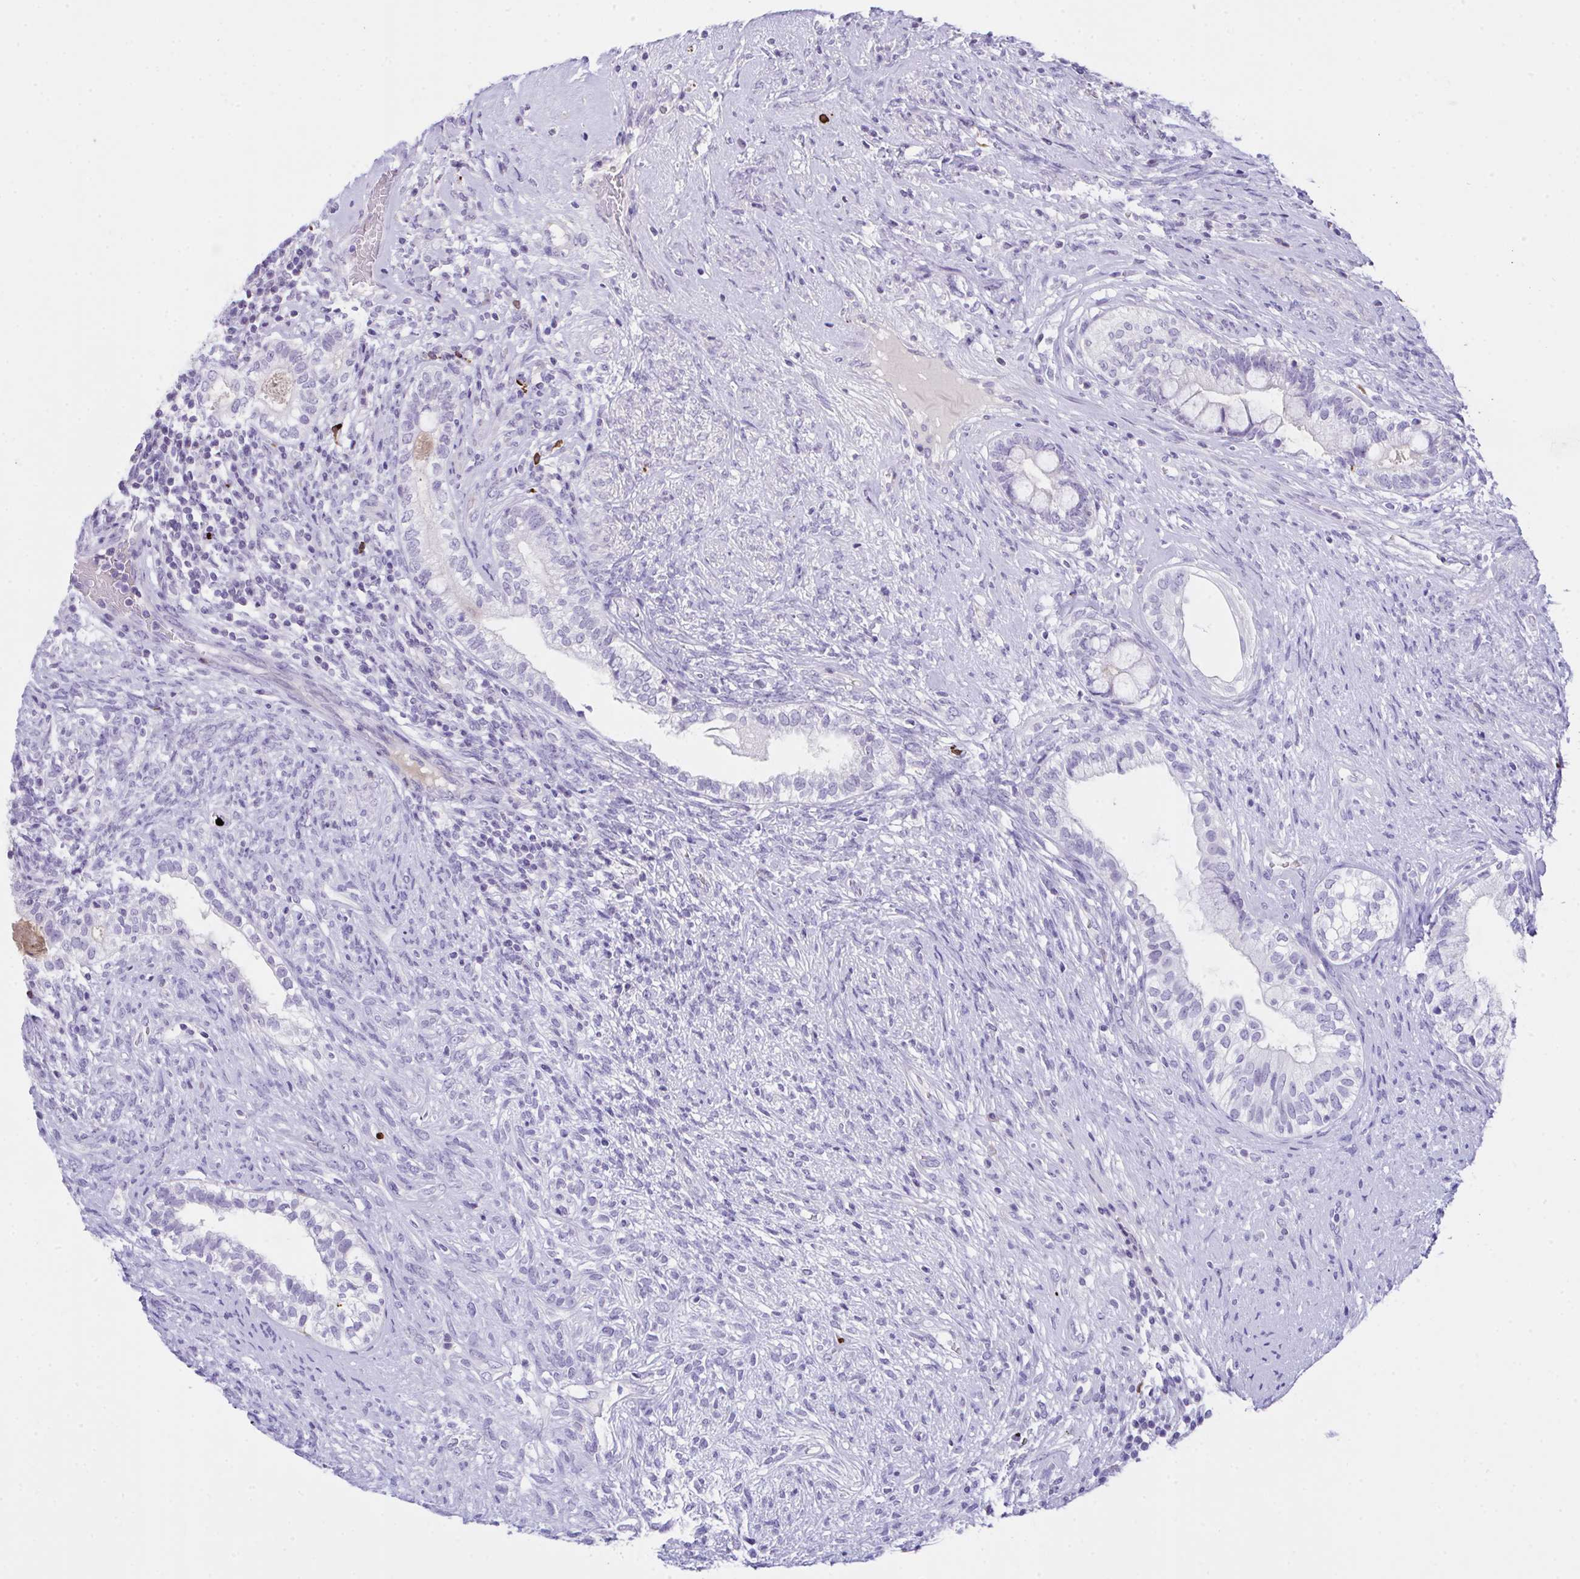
{"staining": {"intensity": "negative", "quantity": "none", "location": "none"}, "tissue": "testis cancer", "cell_type": "Tumor cells", "image_type": "cancer", "snomed": [{"axis": "morphology", "description": "Seminoma, NOS"}, {"axis": "morphology", "description": "Carcinoma, Embryonal, NOS"}, {"axis": "topography", "description": "Testis"}], "caption": "DAB (3,3'-diaminobenzidine) immunohistochemical staining of testis embryonal carcinoma demonstrates no significant expression in tumor cells.", "gene": "KMT2E", "patient": {"sex": "male", "age": 41}}